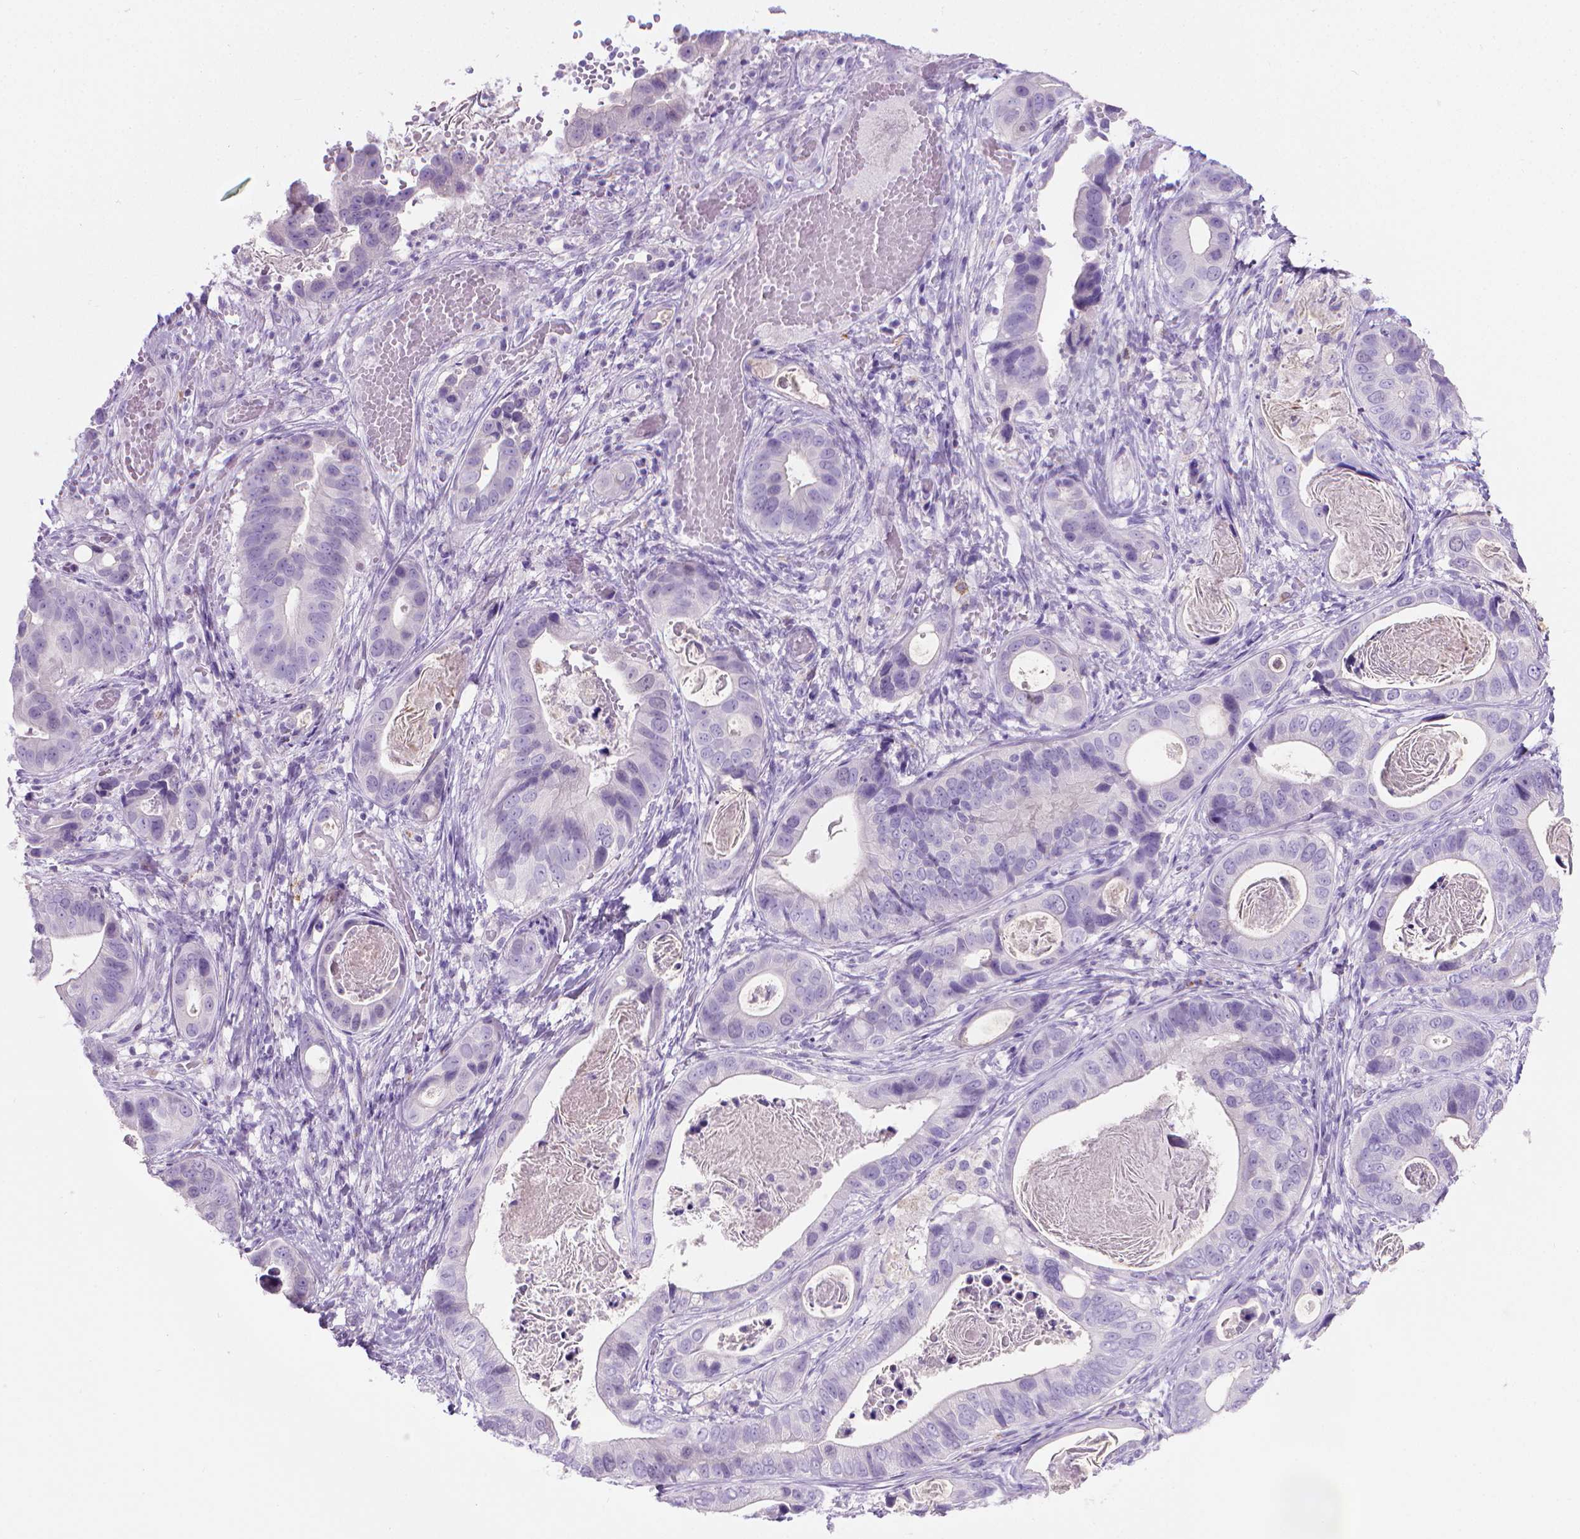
{"staining": {"intensity": "negative", "quantity": "none", "location": "none"}, "tissue": "stomach cancer", "cell_type": "Tumor cells", "image_type": "cancer", "snomed": [{"axis": "morphology", "description": "Adenocarcinoma, NOS"}, {"axis": "topography", "description": "Stomach"}], "caption": "This is an immunohistochemistry micrograph of human stomach cancer (adenocarcinoma). There is no staining in tumor cells.", "gene": "SPAG6", "patient": {"sex": "male", "age": 84}}